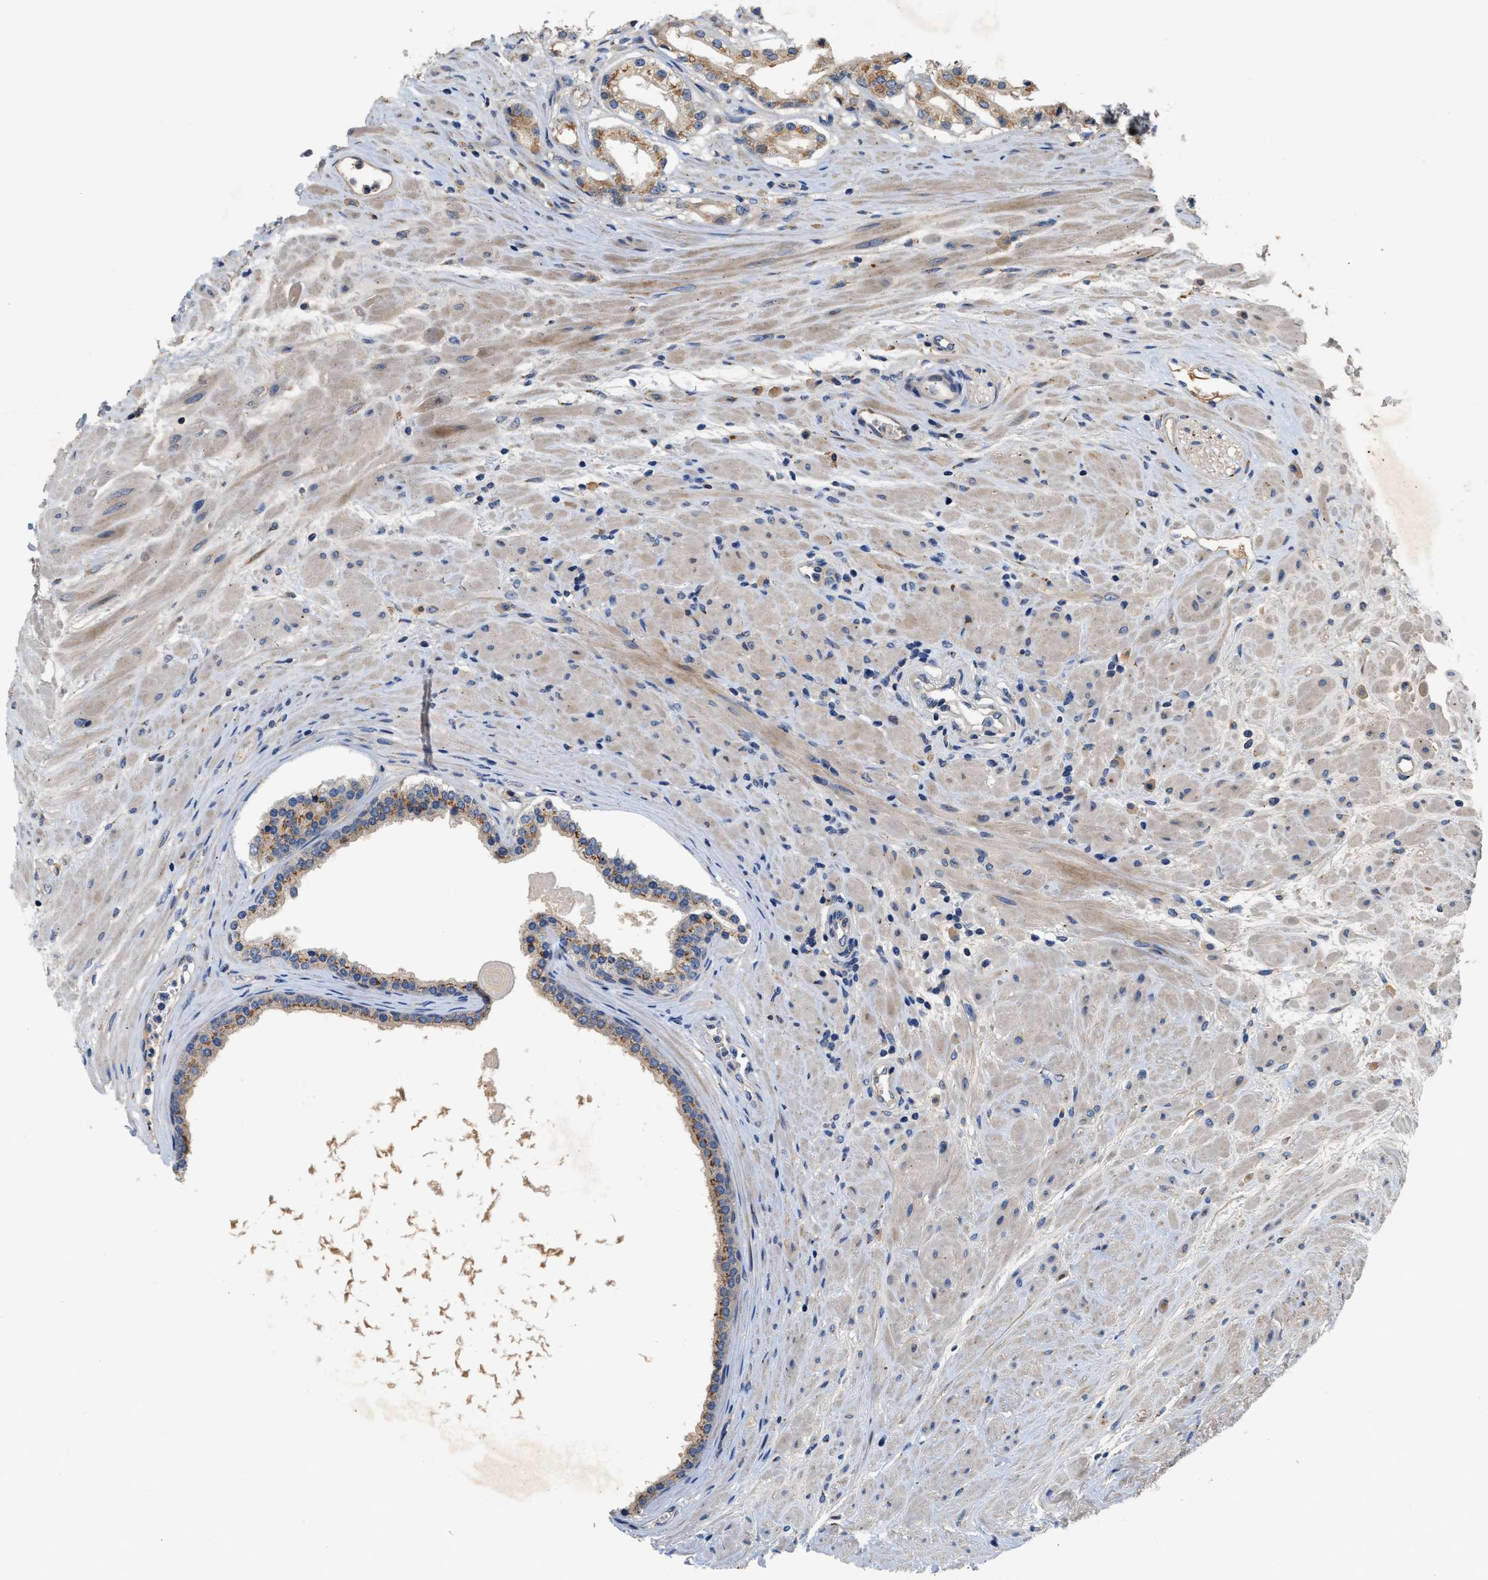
{"staining": {"intensity": "moderate", "quantity": "25%-75%", "location": "cytoplasmic/membranous"}, "tissue": "prostate cancer", "cell_type": "Tumor cells", "image_type": "cancer", "snomed": [{"axis": "morphology", "description": "Adenocarcinoma, Low grade"}, {"axis": "topography", "description": "Prostate"}], "caption": "The immunohistochemical stain labels moderate cytoplasmic/membranous staining in tumor cells of prostate cancer tissue.", "gene": "SIK2", "patient": {"sex": "male", "age": 63}}